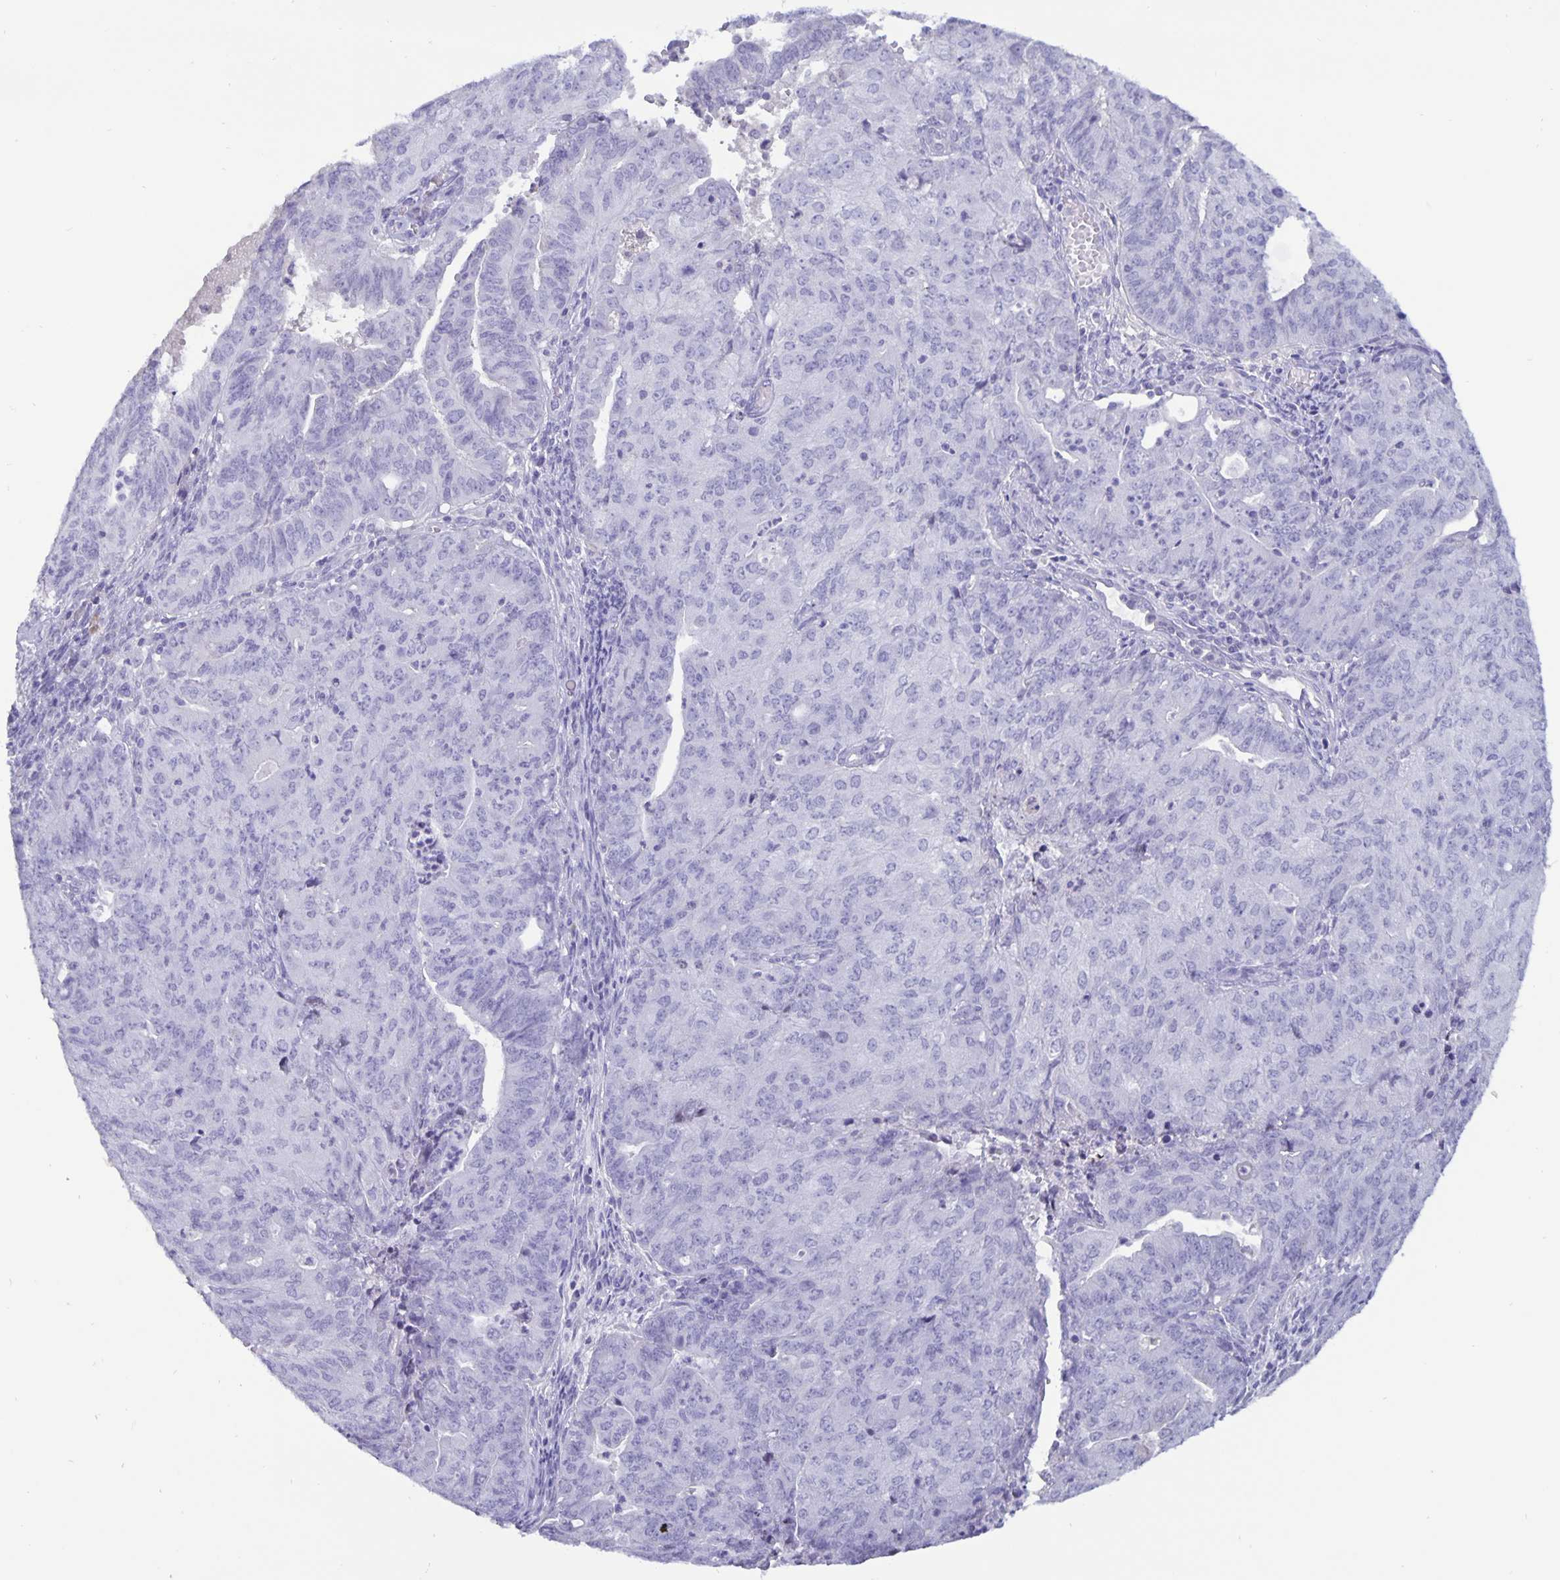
{"staining": {"intensity": "negative", "quantity": "none", "location": "none"}, "tissue": "endometrial cancer", "cell_type": "Tumor cells", "image_type": "cancer", "snomed": [{"axis": "morphology", "description": "Adenocarcinoma, NOS"}, {"axis": "topography", "description": "Endometrium"}], "caption": "Immunohistochemistry of endometrial adenocarcinoma reveals no expression in tumor cells.", "gene": "BPIFA3", "patient": {"sex": "female", "age": 82}}